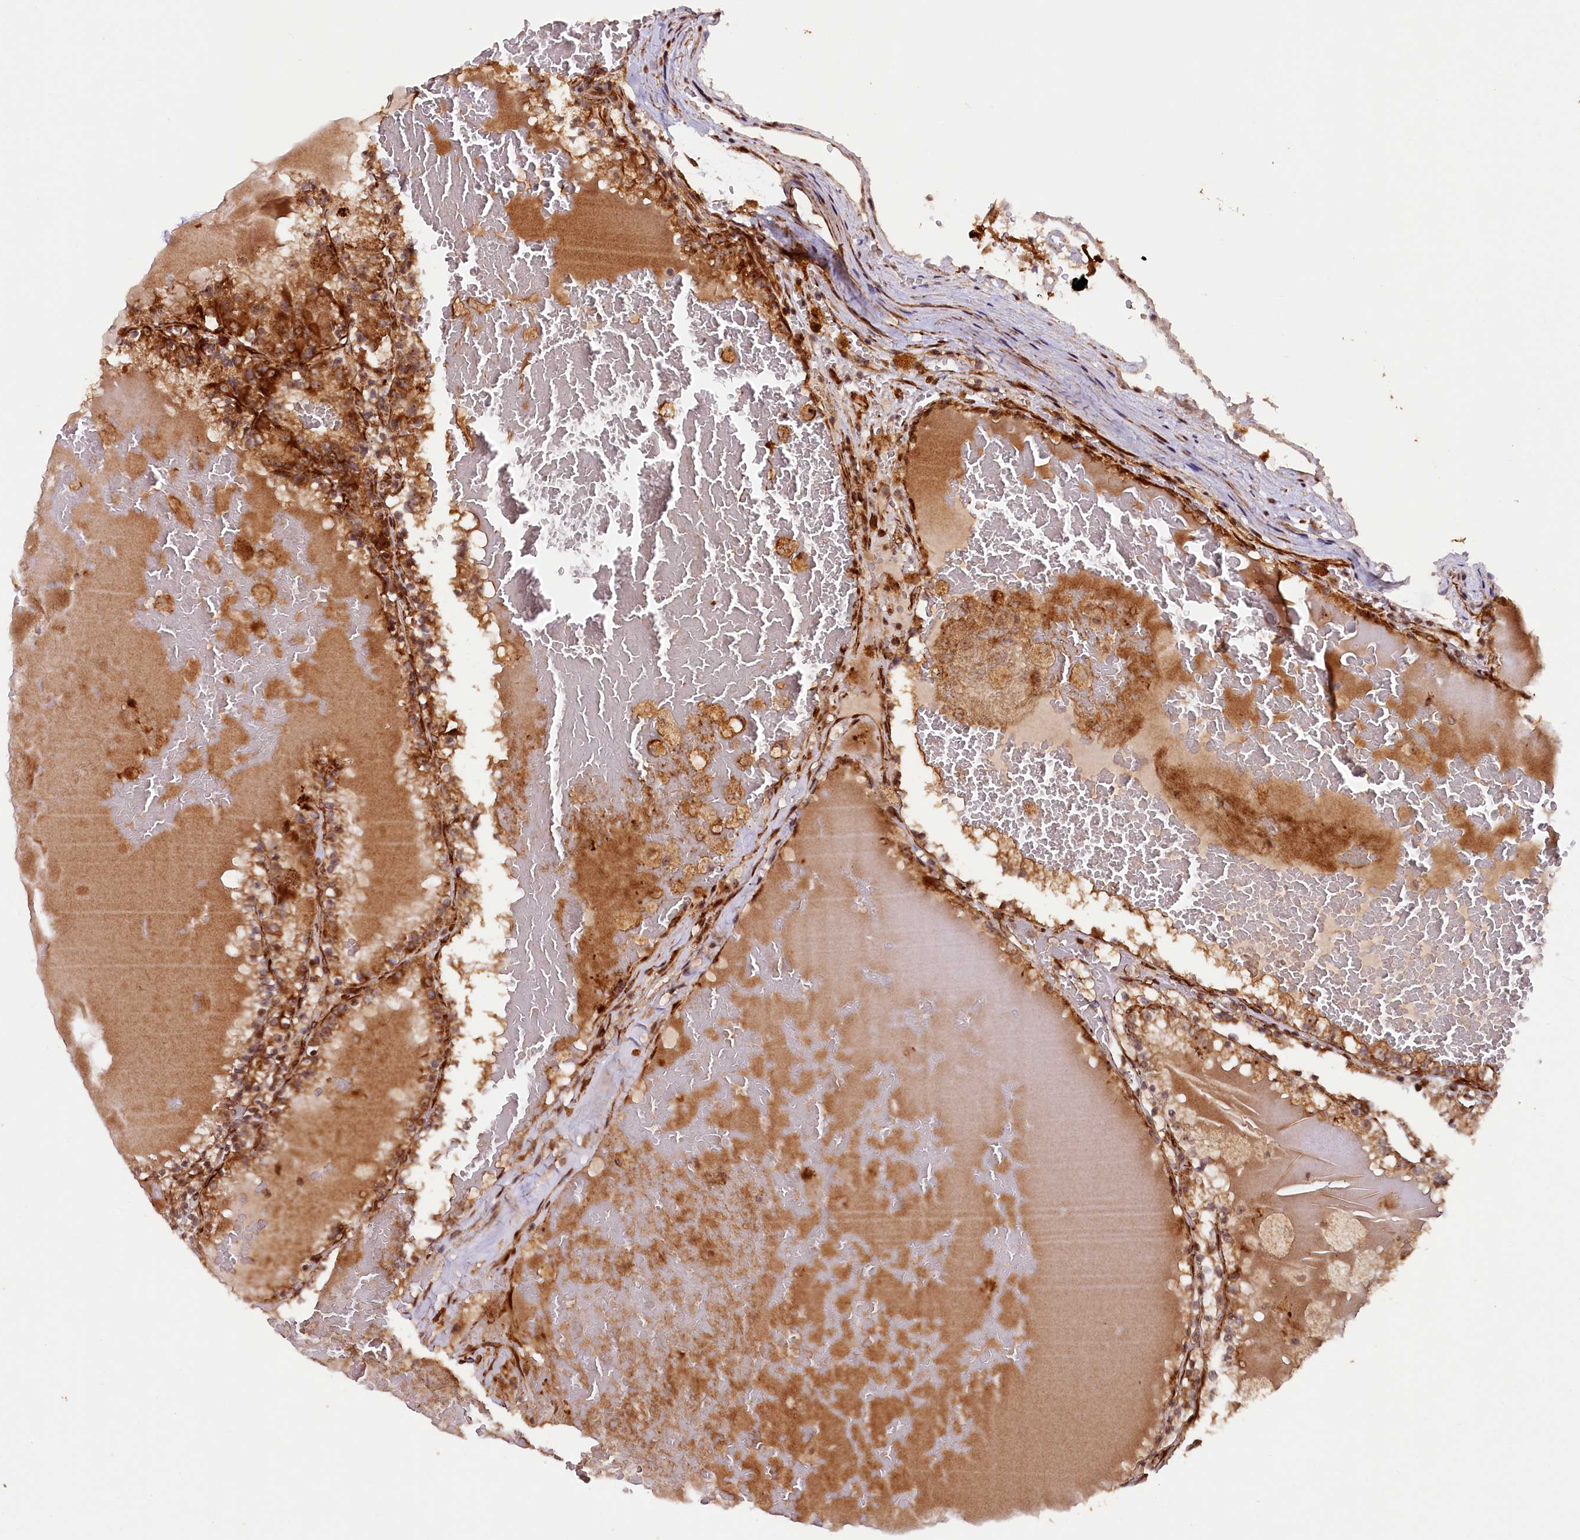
{"staining": {"intensity": "moderate", "quantity": ">75%", "location": "cytoplasmic/membranous,nuclear"}, "tissue": "renal cancer", "cell_type": "Tumor cells", "image_type": "cancer", "snomed": [{"axis": "morphology", "description": "Adenocarcinoma, NOS"}, {"axis": "topography", "description": "Kidney"}], "caption": "Adenocarcinoma (renal) stained with DAB (3,3'-diaminobenzidine) IHC displays medium levels of moderate cytoplasmic/membranous and nuclear expression in about >75% of tumor cells. (DAB (3,3'-diaminobenzidine) IHC, brown staining for protein, blue staining for nuclei).", "gene": "SHPRH", "patient": {"sex": "female", "age": 56}}